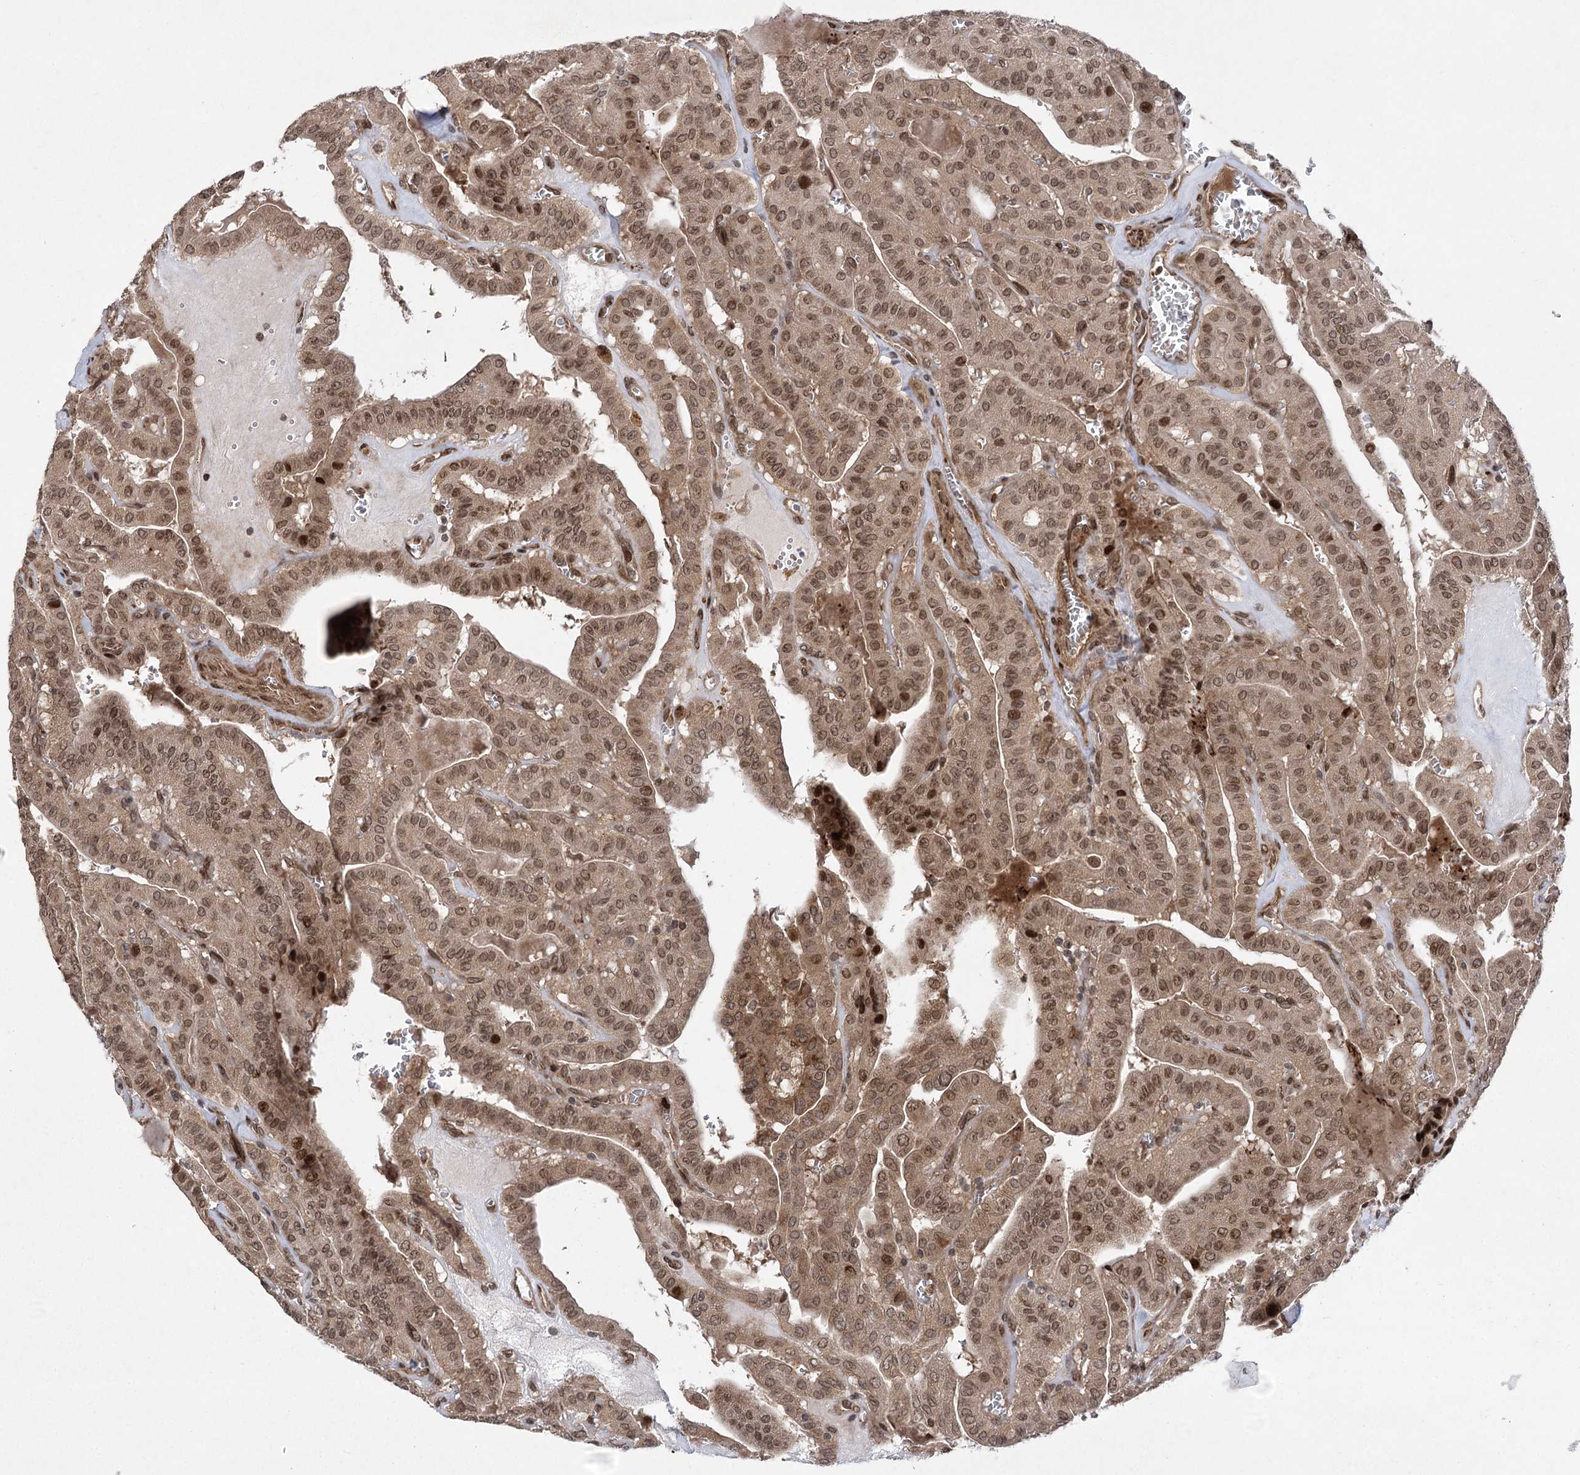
{"staining": {"intensity": "moderate", "quantity": ">75%", "location": "cytoplasmic/membranous,nuclear"}, "tissue": "thyroid cancer", "cell_type": "Tumor cells", "image_type": "cancer", "snomed": [{"axis": "morphology", "description": "Papillary adenocarcinoma, NOS"}, {"axis": "topography", "description": "Thyroid gland"}], "caption": "An image of human thyroid cancer (papillary adenocarcinoma) stained for a protein displays moderate cytoplasmic/membranous and nuclear brown staining in tumor cells.", "gene": "TENM2", "patient": {"sex": "male", "age": 52}}